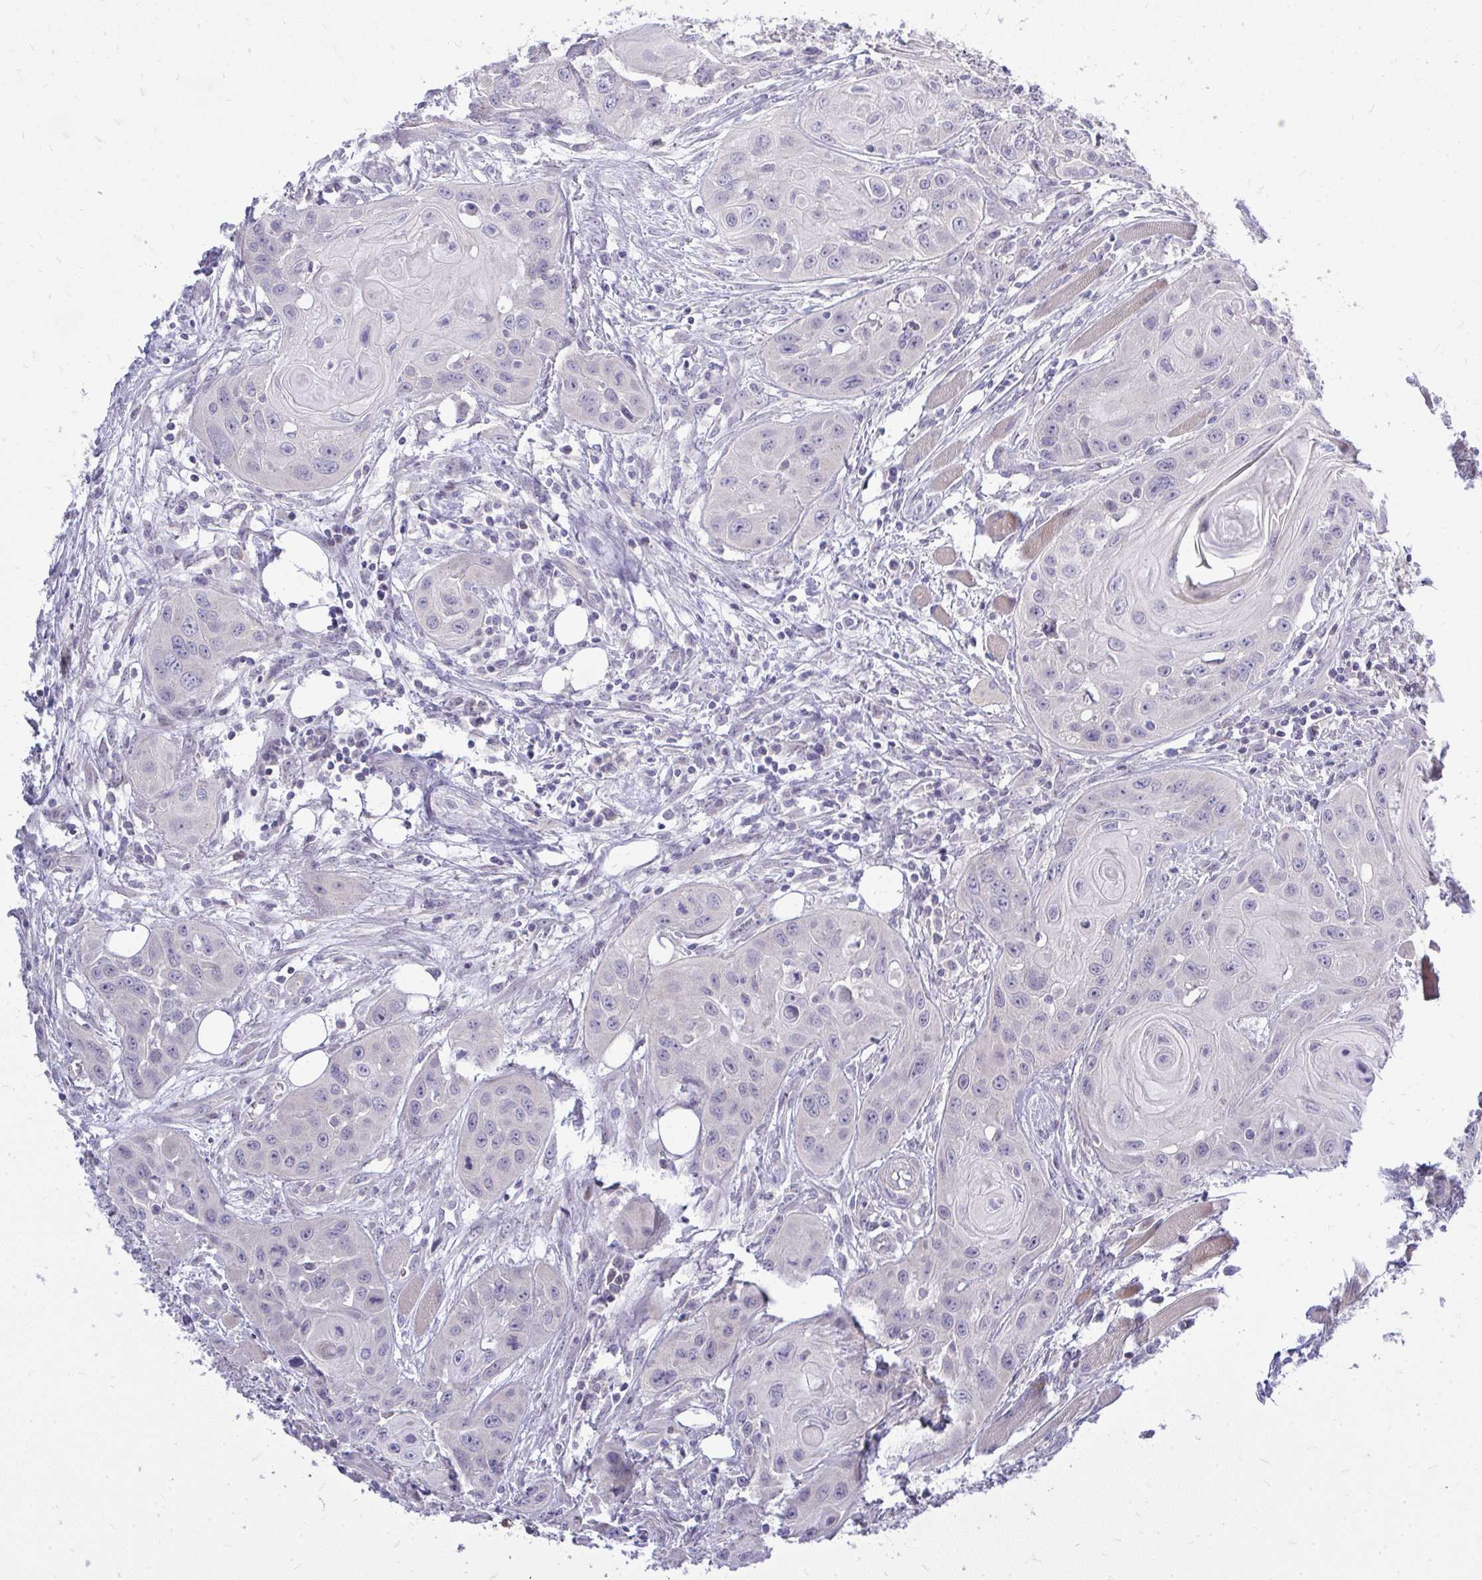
{"staining": {"intensity": "negative", "quantity": "none", "location": "none"}, "tissue": "head and neck cancer", "cell_type": "Tumor cells", "image_type": "cancer", "snomed": [{"axis": "morphology", "description": "Squamous cell carcinoma, NOS"}, {"axis": "topography", "description": "Oral tissue"}, {"axis": "topography", "description": "Head-Neck"}], "caption": "DAB immunohistochemical staining of squamous cell carcinoma (head and neck) demonstrates no significant expression in tumor cells.", "gene": "OR8D1", "patient": {"sex": "male", "age": 58}}